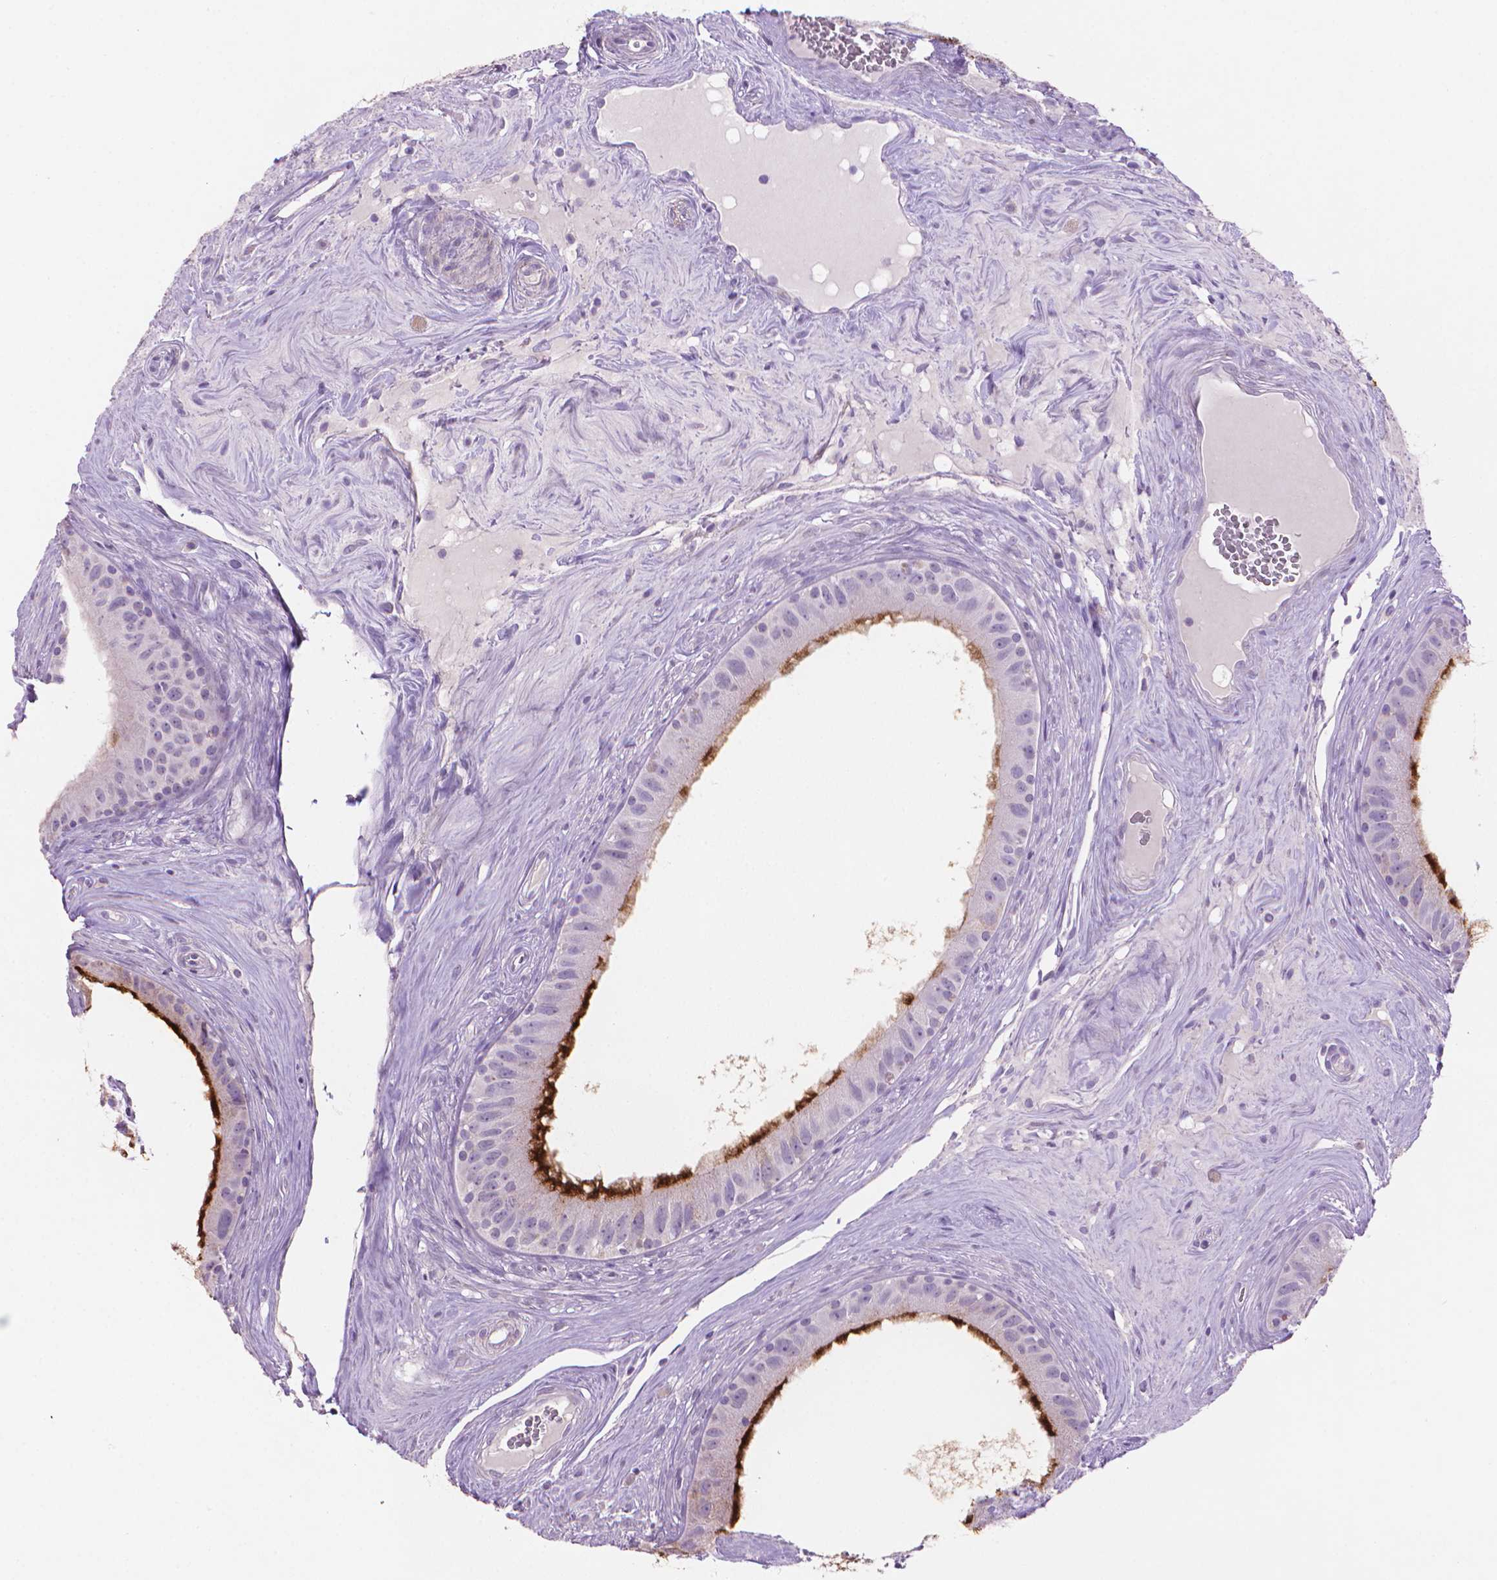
{"staining": {"intensity": "strong", "quantity": "25%-75%", "location": "cytoplasmic/membranous"}, "tissue": "epididymis", "cell_type": "Glandular cells", "image_type": "normal", "snomed": [{"axis": "morphology", "description": "Normal tissue, NOS"}, {"axis": "topography", "description": "Epididymis"}], "caption": "IHC (DAB (3,3'-diaminobenzidine)) staining of benign human epididymis exhibits strong cytoplasmic/membranous protein staining in about 25%-75% of glandular cells.", "gene": "MUC1", "patient": {"sex": "male", "age": 59}}